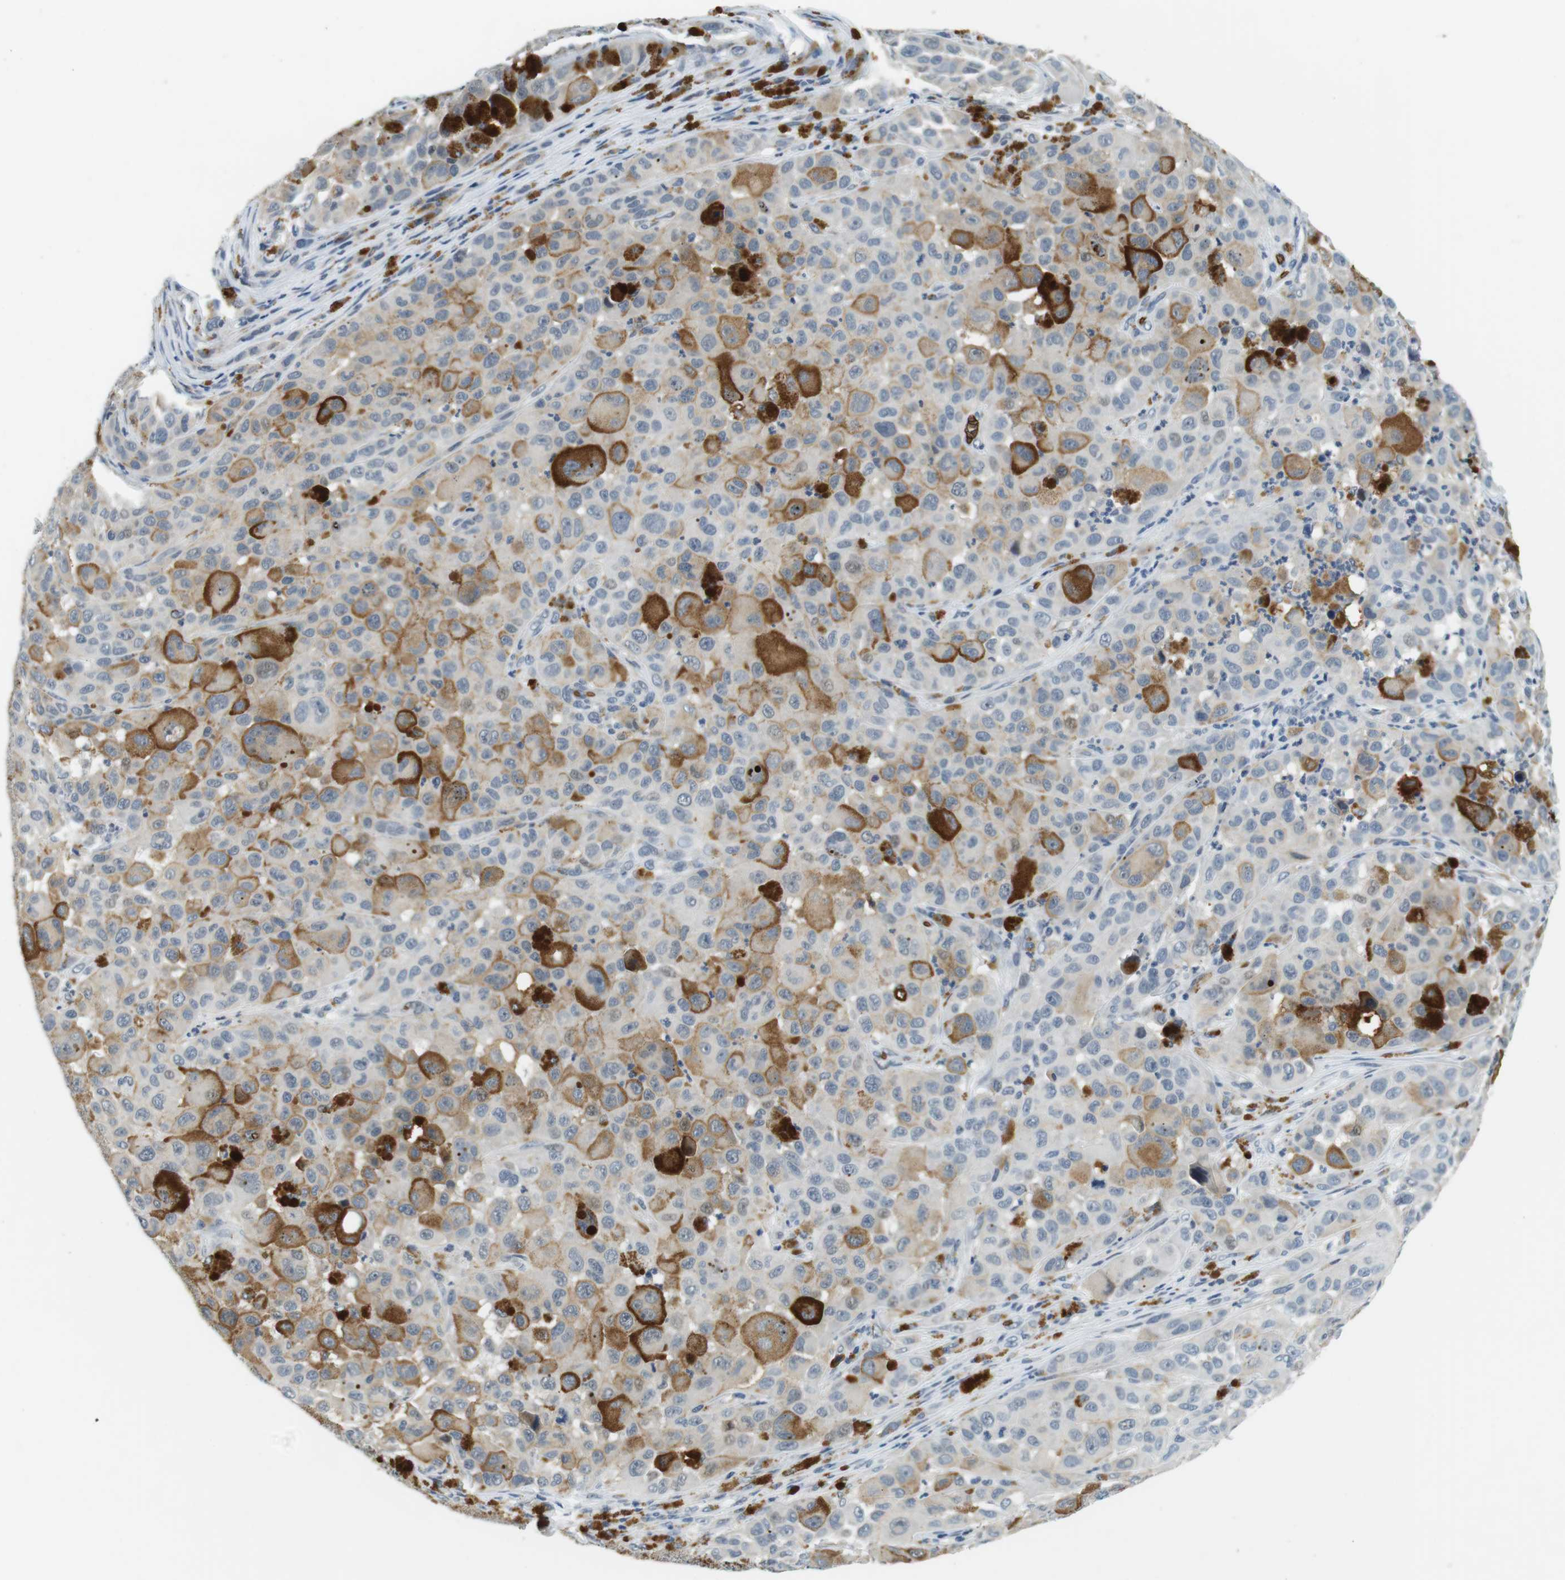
{"staining": {"intensity": "negative", "quantity": "none", "location": "none"}, "tissue": "melanoma", "cell_type": "Tumor cells", "image_type": "cancer", "snomed": [{"axis": "morphology", "description": "Malignant melanoma, NOS"}, {"axis": "topography", "description": "Skin"}], "caption": "Melanoma stained for a protein using IHC reveals no expression tumor cells.", "gene": "SLC4A1", "patient": {"sex": "male", "age": 96}}